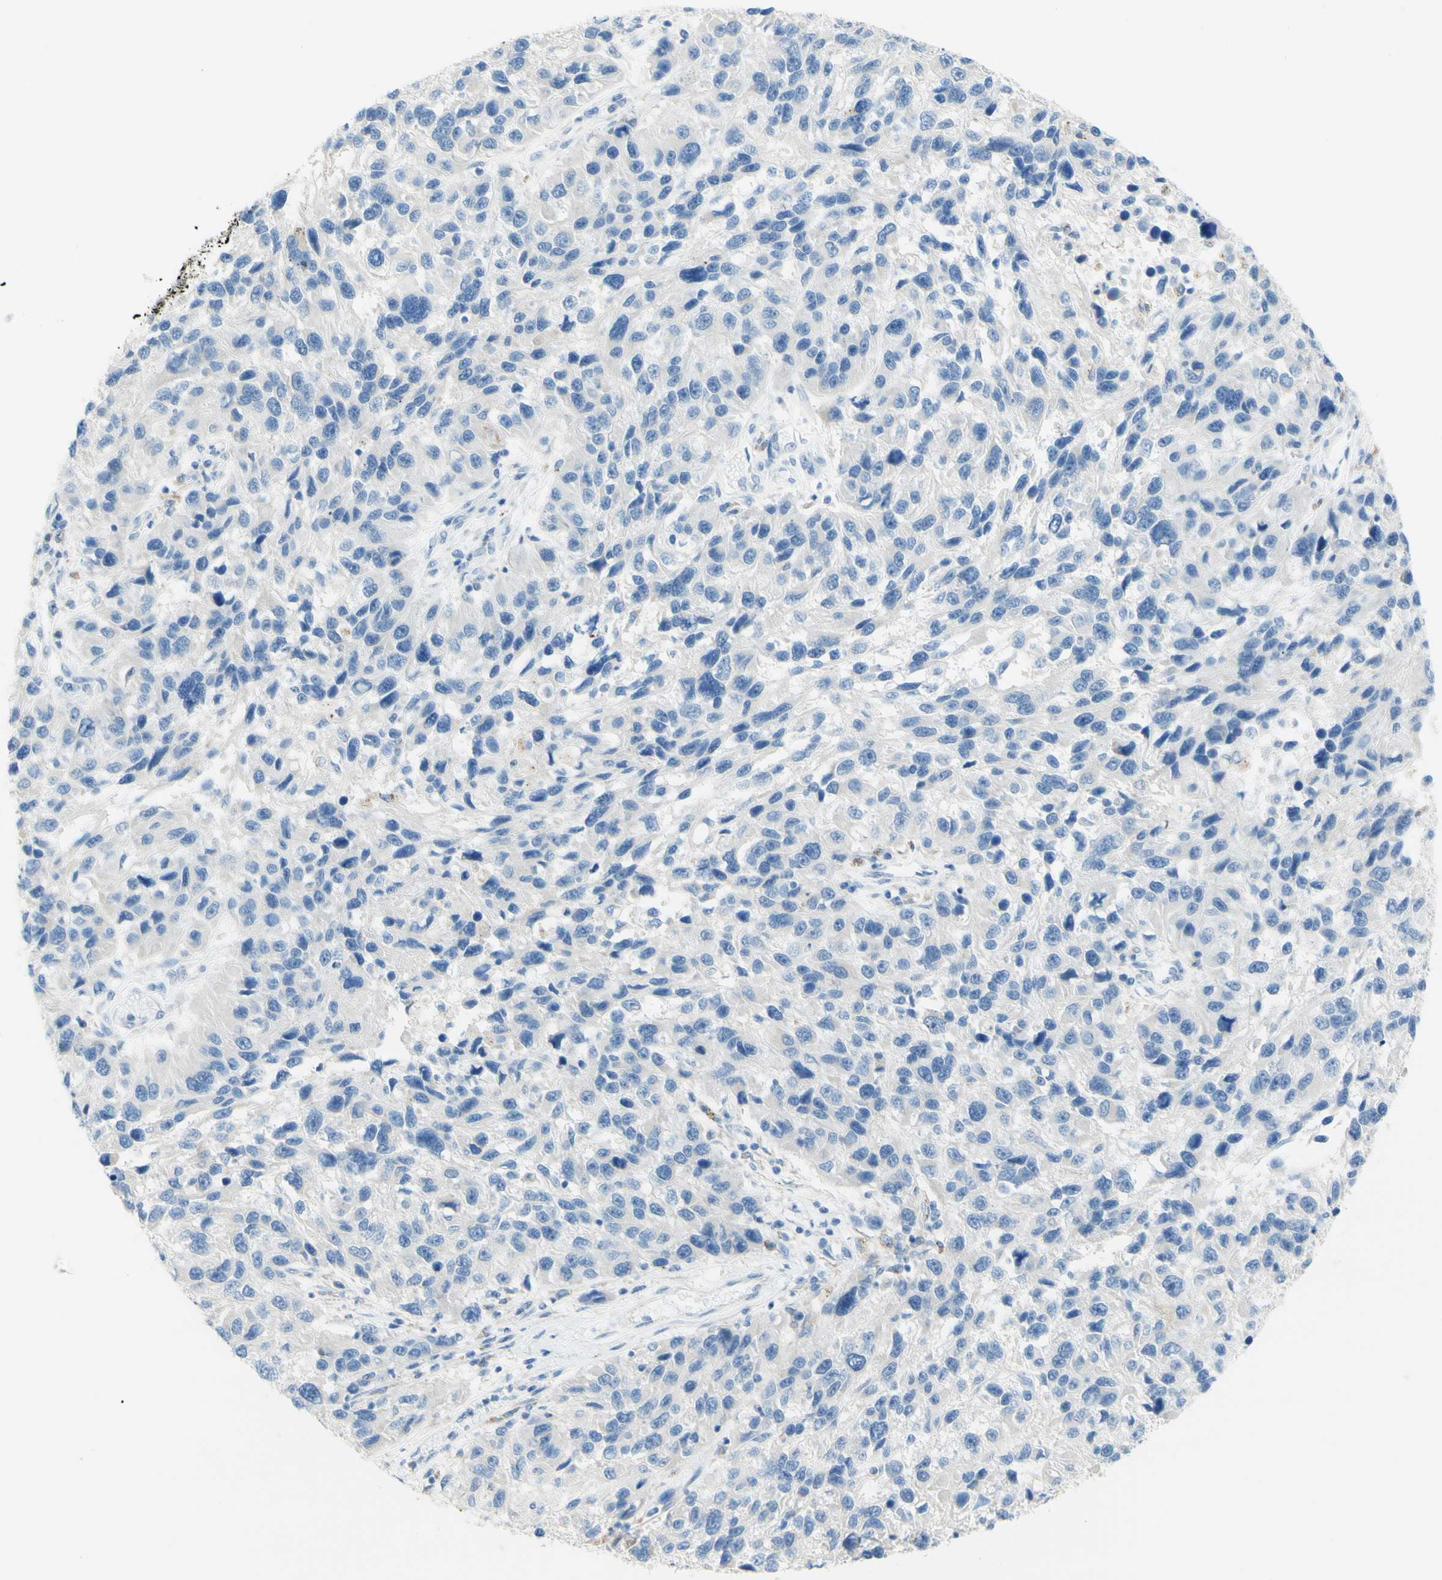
{"staining": {"intensity": "negative", "quantity": "none", "location": "none"}, "tissue": "melanoma", "cell_type": "Tumor cells", "image_type": "cancer", "snomed": [{"axis": "morphology", "description": "Malignant melanoma, NOS"}, {"axis": "topography", "description": "Skin"}], "caption": "Malignant melanoma was stained to show a protein in brown. There is no significant expression in tumor cells.", "gene": "TSPAN1", "patient": {"sex": "male", "age": 53}}